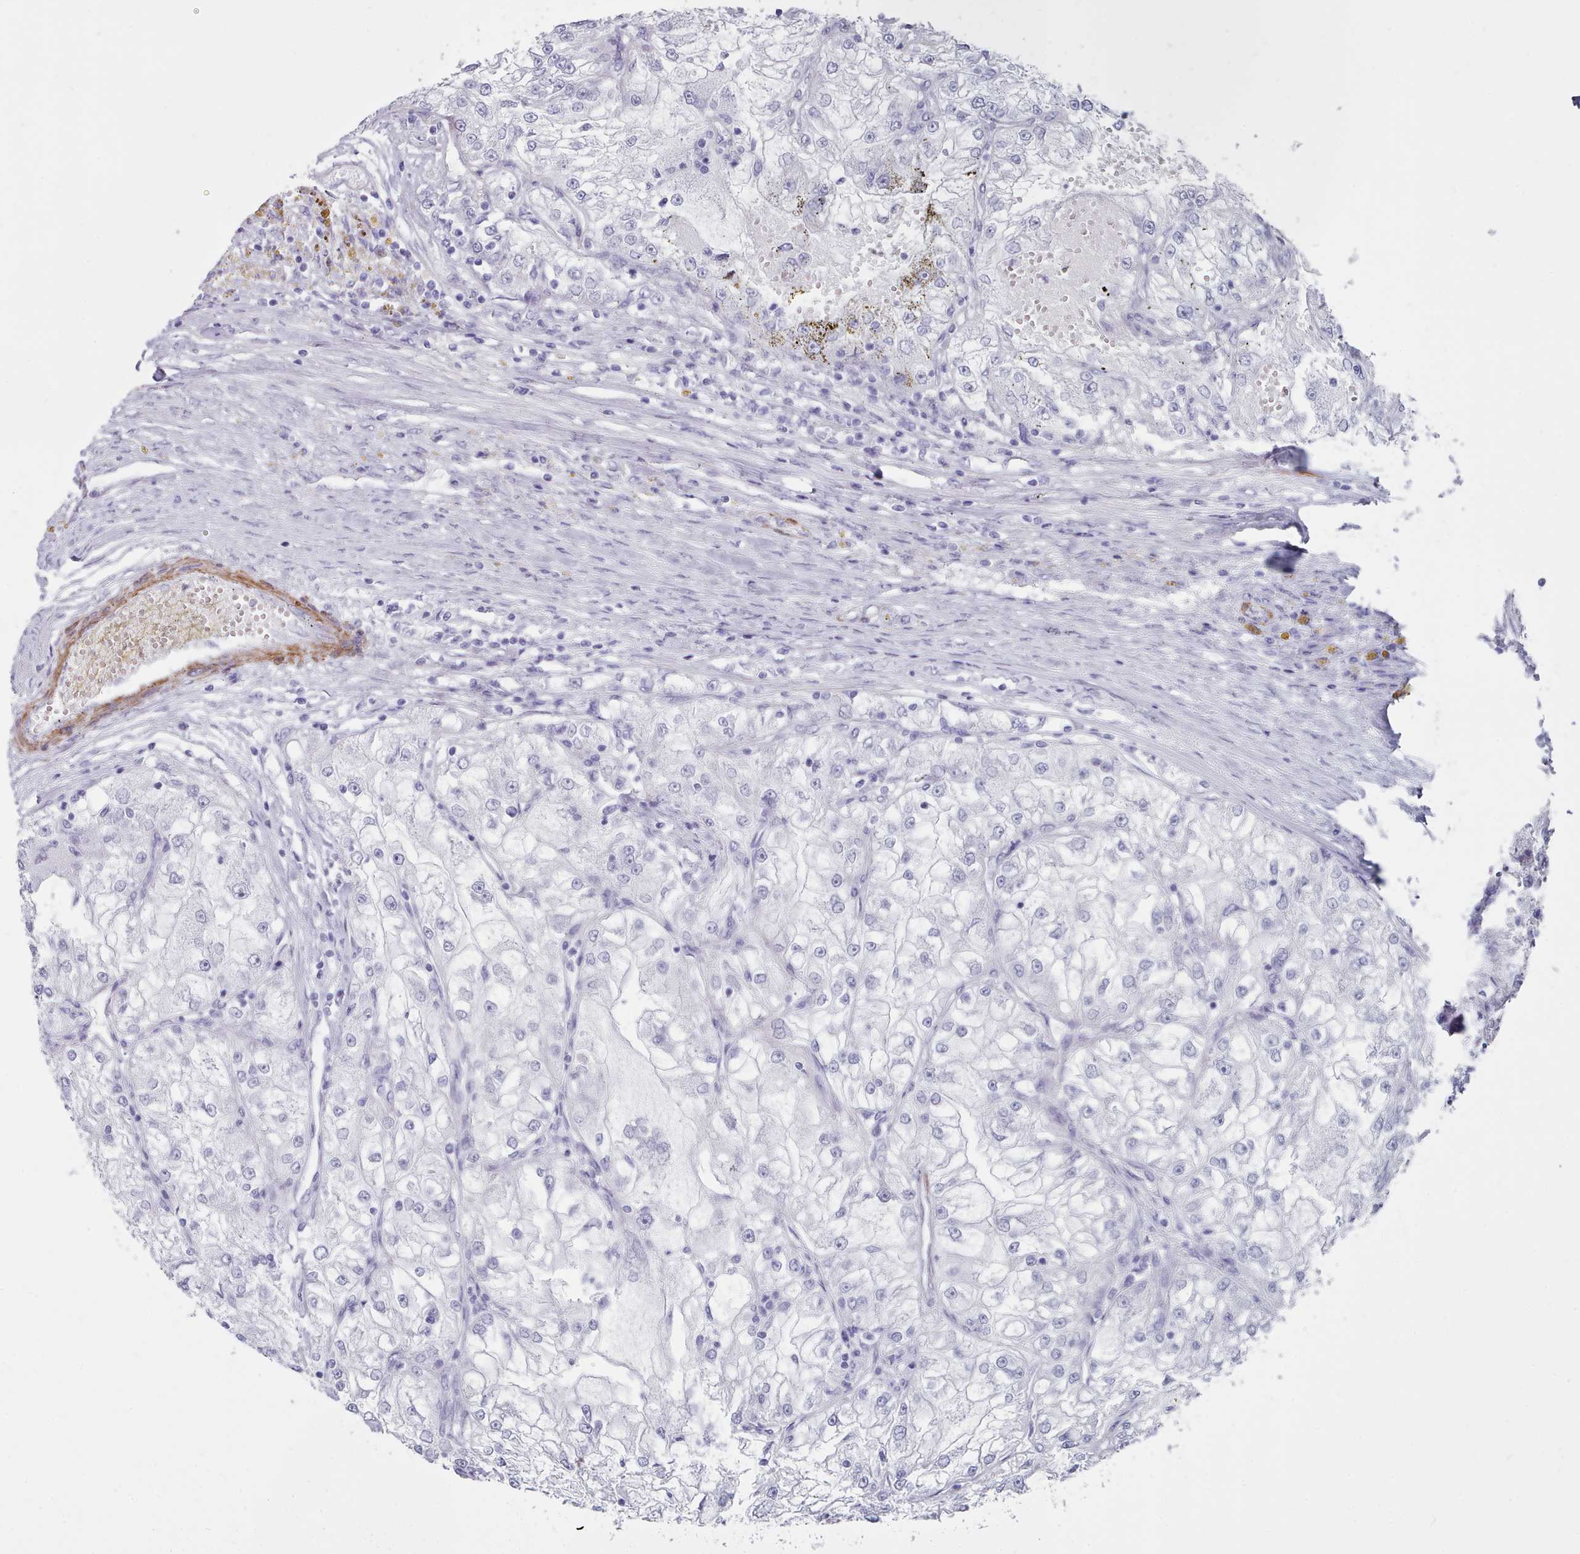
{"staining": {"intensity": "negative", "quantity": "none", "location": "none"}, "tissue": "renal cancer", "cell_type": "Tumor cells", "image_type": "cancer", "snomed": [{"axis": "morphology", "description": "Adenocarcinoma, NOS"}, {"axis": "topography", "description": "Kidney"}], "caption": "This is a histopathology image of IHC staining of renal cancer (adenocarcinoma), which shows no expression in tumor cells.", "gene": "FPGS", "patient": {"sex": "female", "age": 72}}